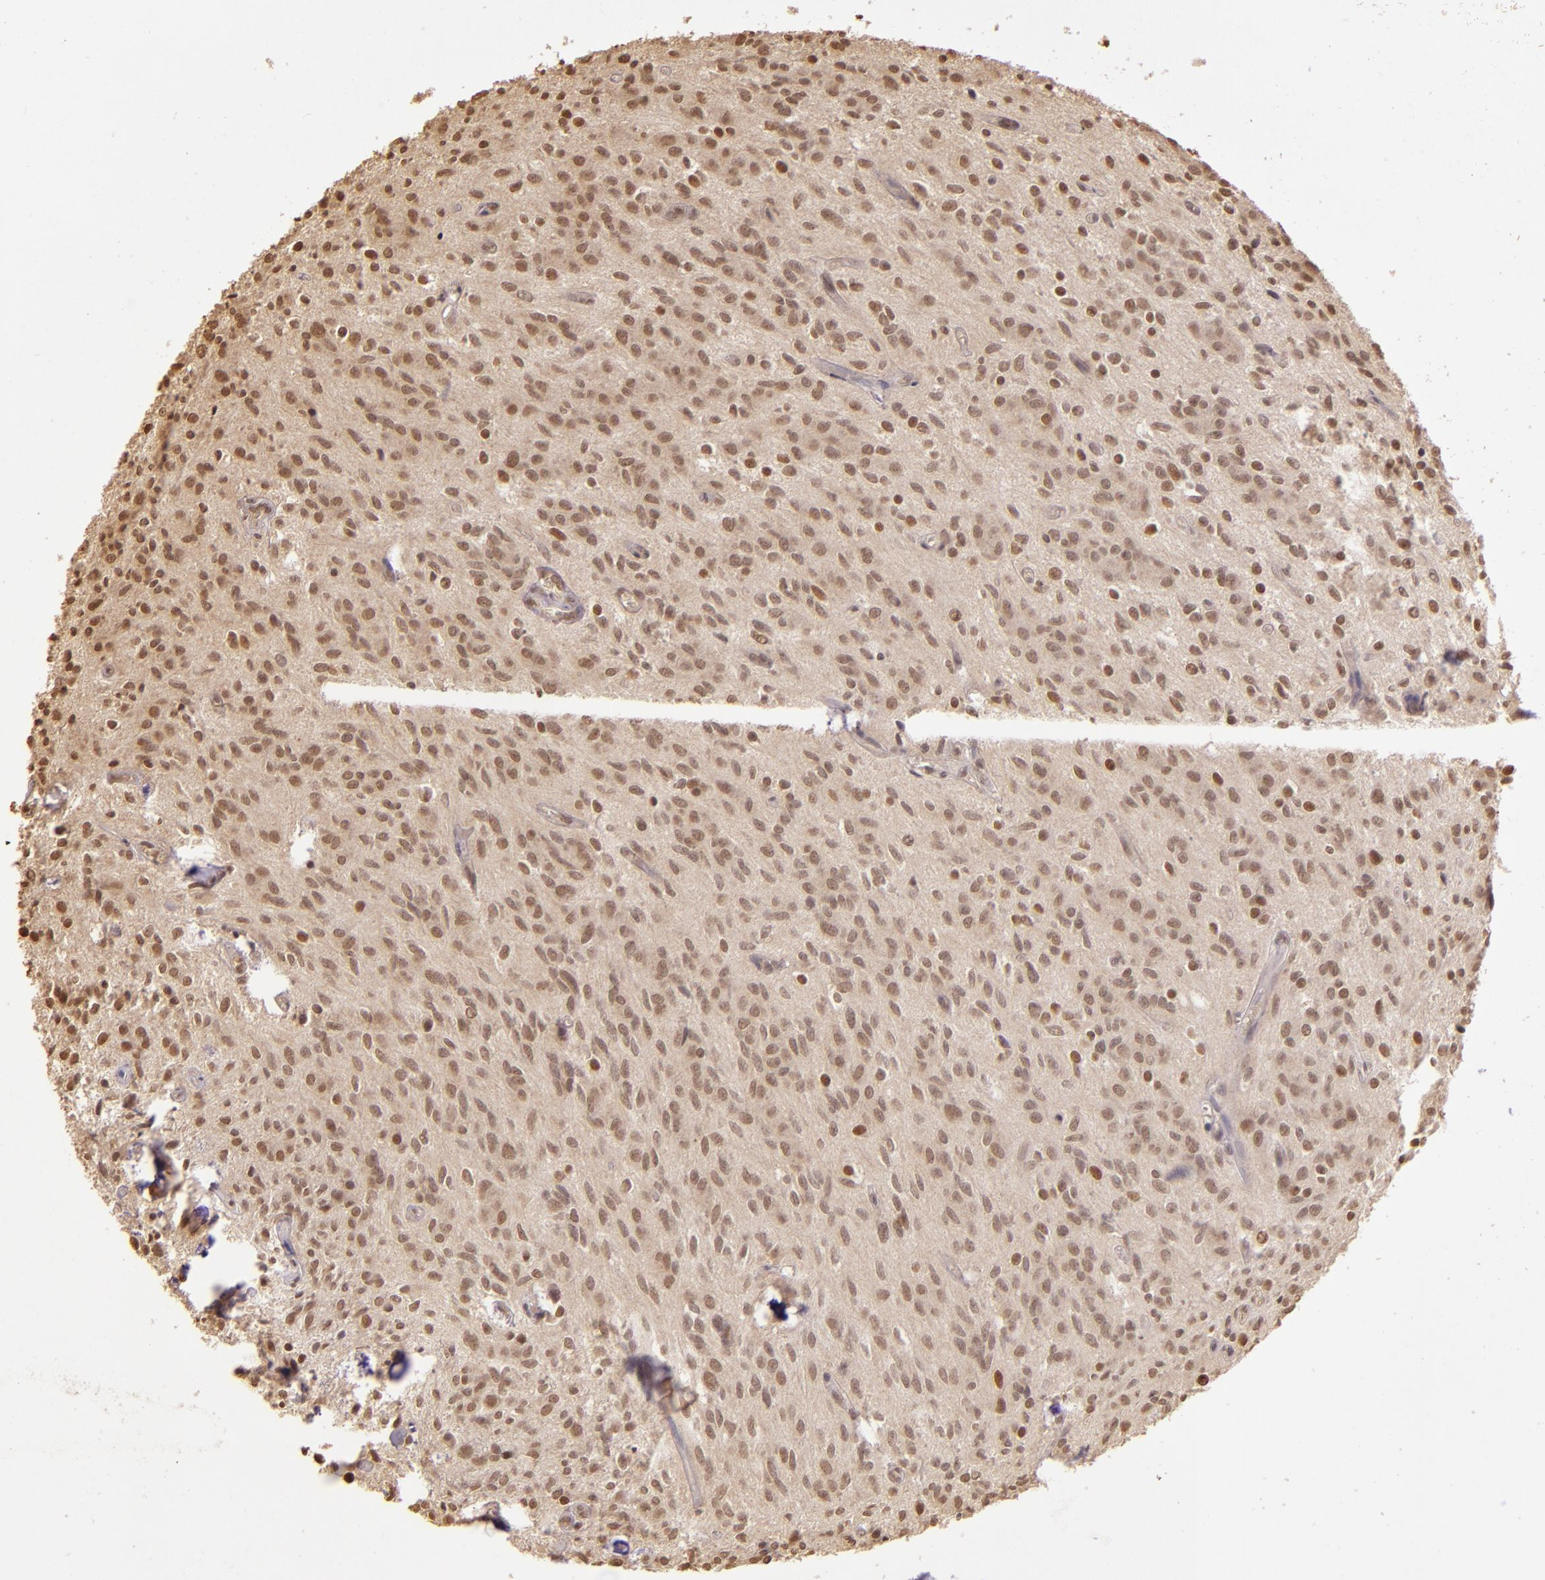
{"staining": {"intensity": "weak", "quantity": ">75%", "location": "cytoplasmic/membranous,nuclear"}, "tissue": "glioma", "cell_type": "Tumor cells", "image_type": "cancer", "snomed": [{"axis": "morphology", "description": "Glioma, malignant, Low grade"}, {"axis": "topography", "description": "Brain"}], "caption": "The micrograph exhibits staining of glioma, revealing weak cytoplasmic/membranous and nuclear protein expression (brown color) within tumor cells. (Stains: DAB in brown, nuclei in blue, Microscopy: brightfield microscopy at high magnification).", "gene": "CUL1", "patient": {"sex": "female", "age": 15}}